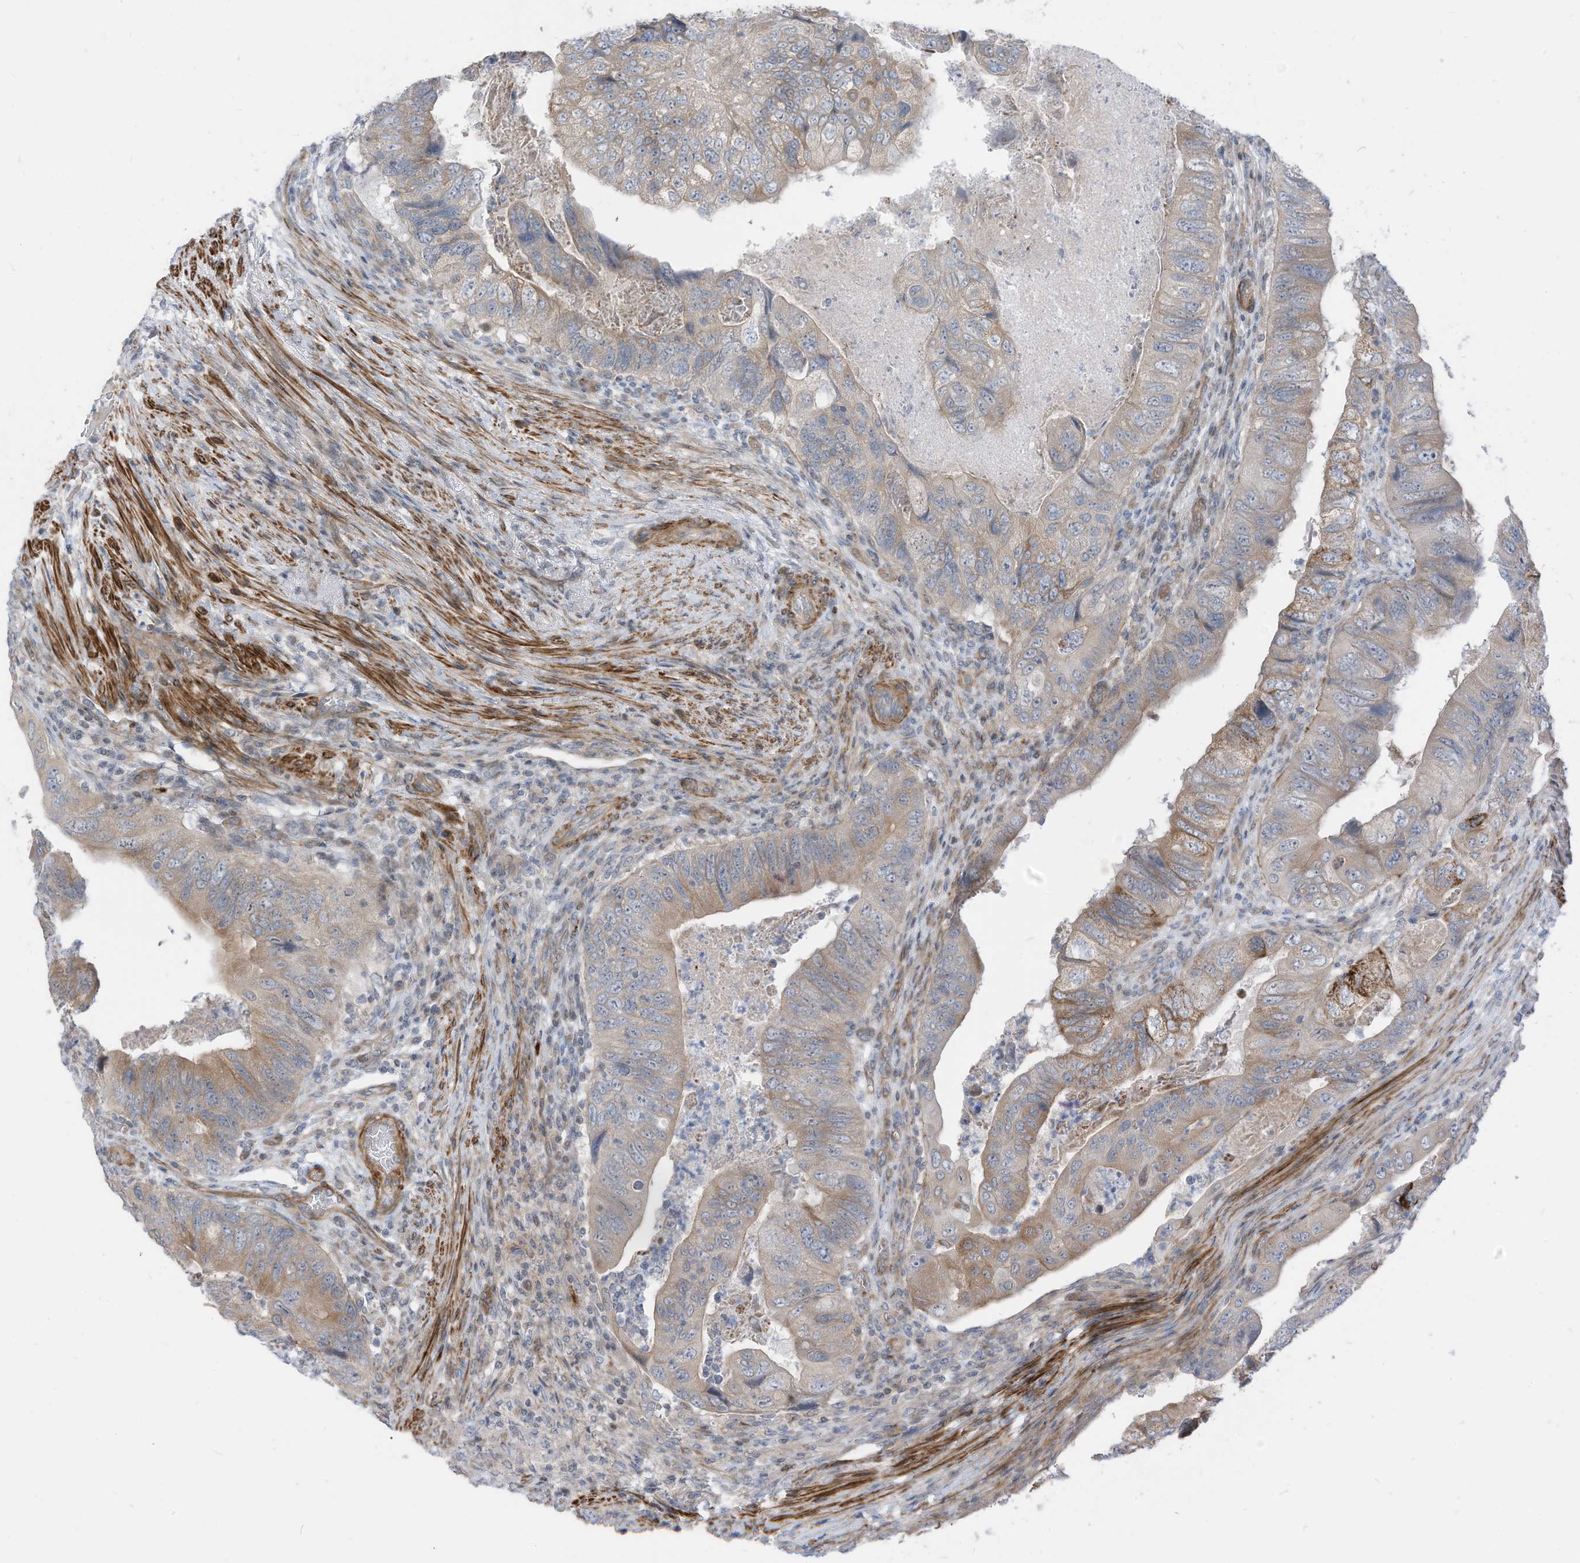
{"staining": {"intensity": "moderate", "quantity": "<25%", "location": "cytoplasmic/membranous"}, "tissue": "colorectal cancer", "cell_type": "Tumor cells", "image_type": "cancer", "snomed": [{"axis": "morphology", "description": "Adenocarcinoma, NOS"}, {"axis": "topography", "description": "Rectum"}], "caption": "Immunohistochemistry micrograph of neoplastic tissue: human colorectal cancer (adenocarcinoma) stained using immunohistochemistry demonstrates low levels of moderate protein expression localized specifically in the cytoplasmic/membranous of tumor cells, appearing as a cytoplasmic/membranous brown color.", "gene": "GPATCH3", "patient": {"sex": "male", "age": 63}}